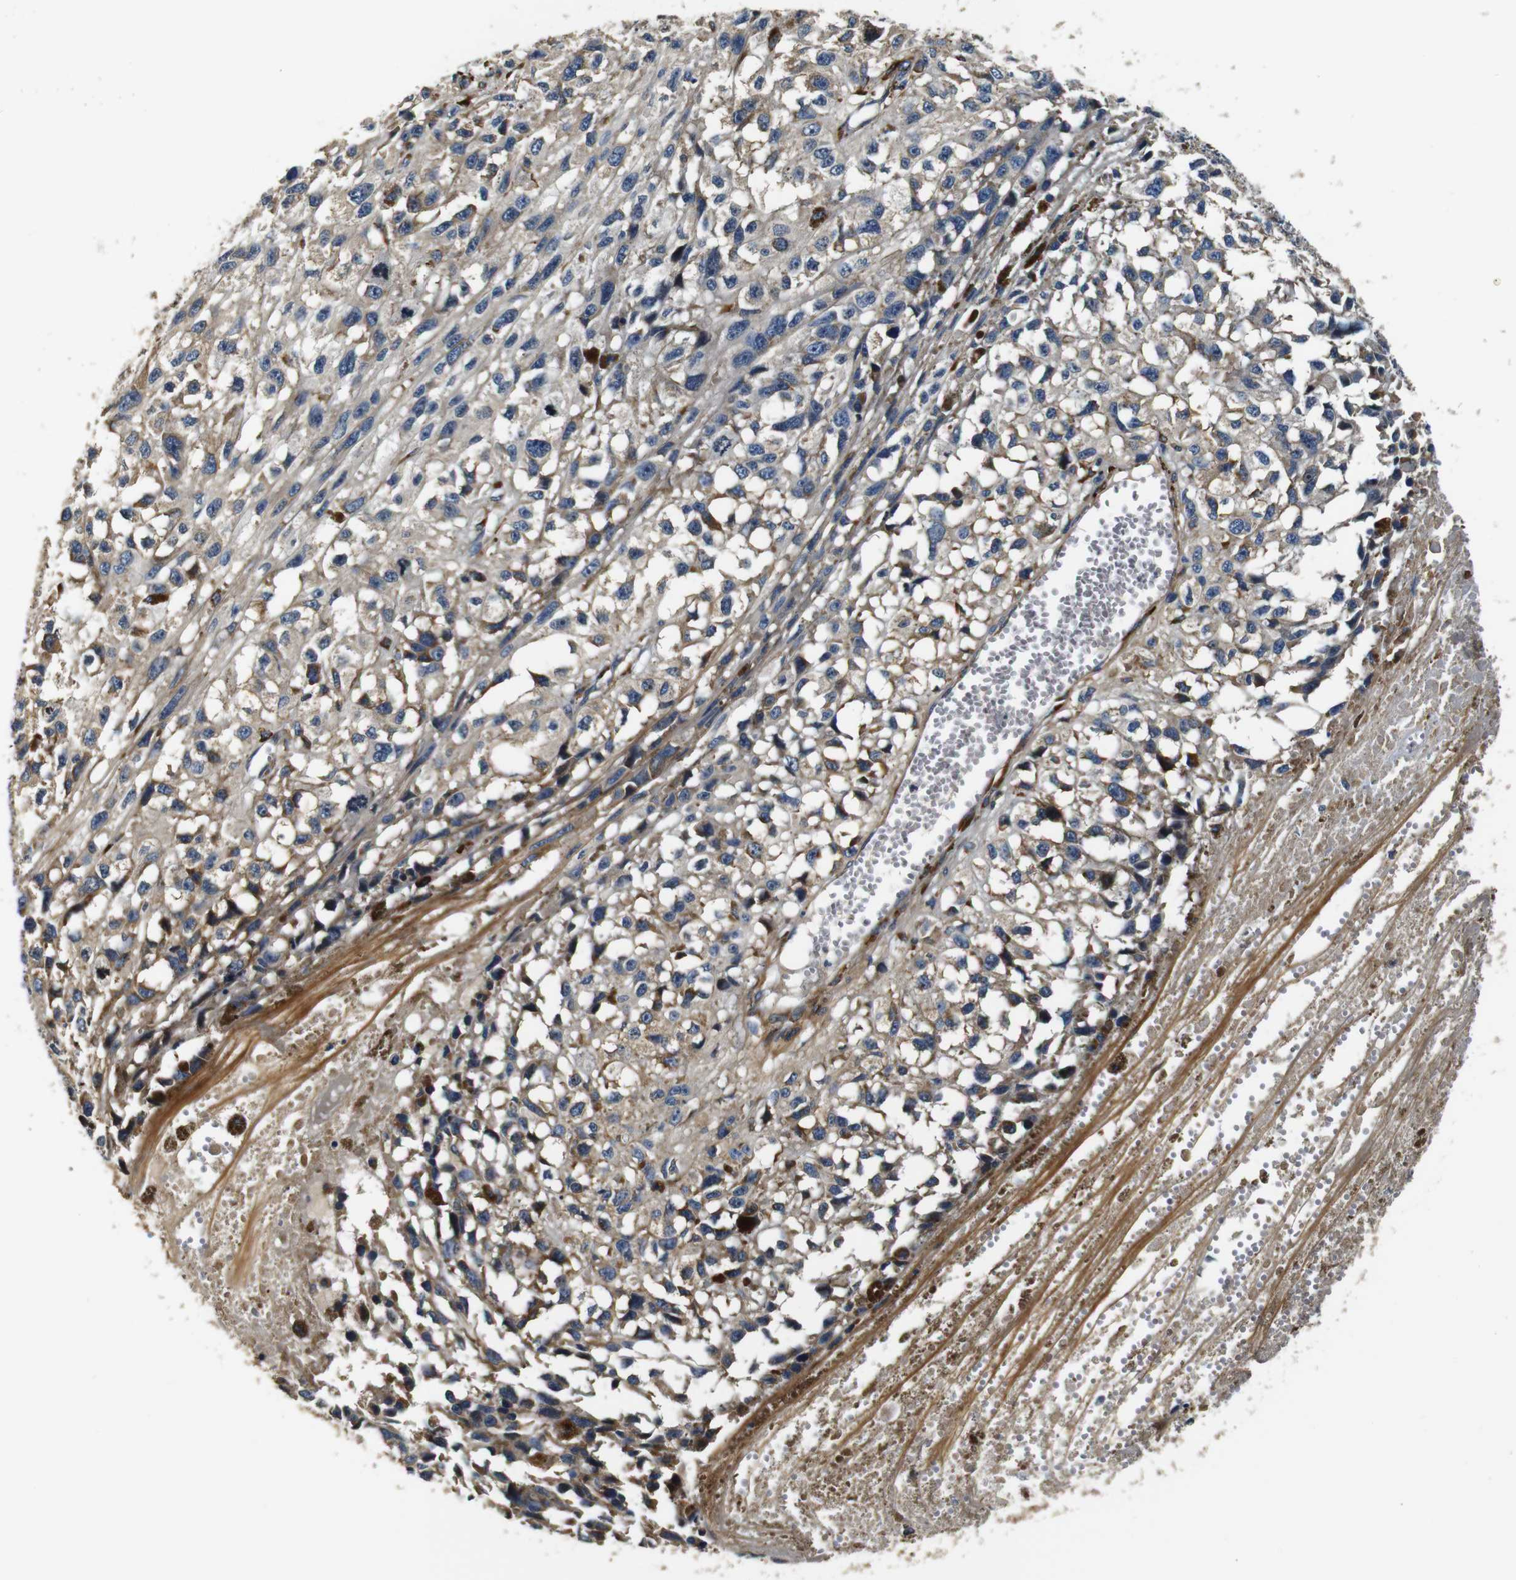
{"staining": {"intensity": "negative", "quantity": "none", "location": "none"}, "tissue": "melanoma", "cell_type": "Tumor cells", "image_type": "cancer", "snomed": [{"axis": "morphology", "description": "Malignant melanoma, Metastatic site"}, {"axis": "topography", "description": "Lymph node"}], "caption": "Protein analysis of malignant melanoma (metastatic site) displays no significant positivity in tumor cells.", "gene": "COL1A1", "patient": {"sex": "male", "age": 59}}